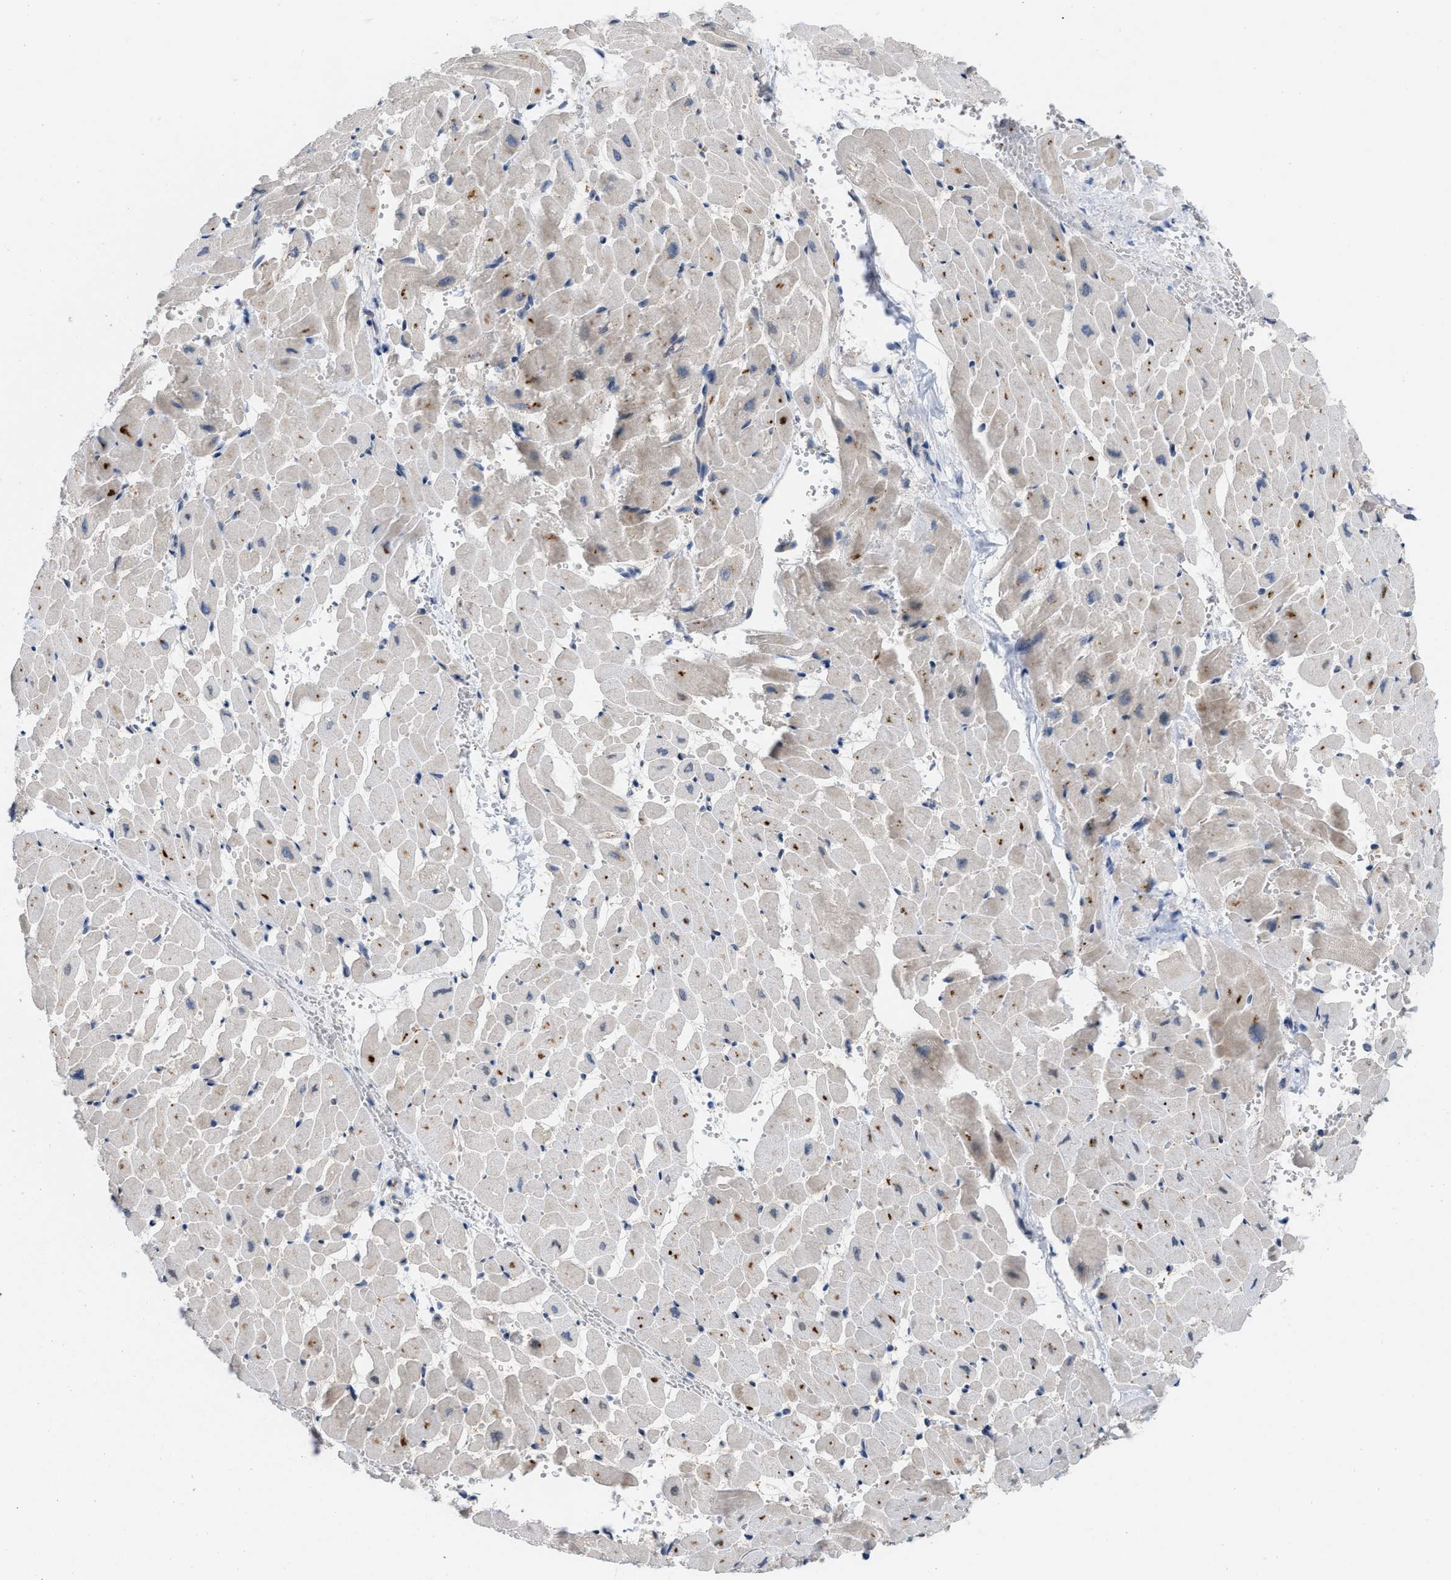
{"staining": {"intensity": "moderate", "quantity": "<25%", "location": "cytoplasmic/membranous"}, "tissue": "heart muscle", "cell_type": "Cardiomyocytes", "image_type": "normal", "snomed": [{"axis": "morphology", "description": "Normal tissue, NOS"}, {"axis": "topography", "description": "Heart"}], "caption": "Immunohistochemical staining of normal human heart muscle shows low levels of moderate cytoplasmic/membranous positivity in approximately <25% of cardiomyocytes. (IHC, brightfield microscopy, high magnification).", "gene": "CSNK1A1", "patient": {"sex": "male", "age": 45}}